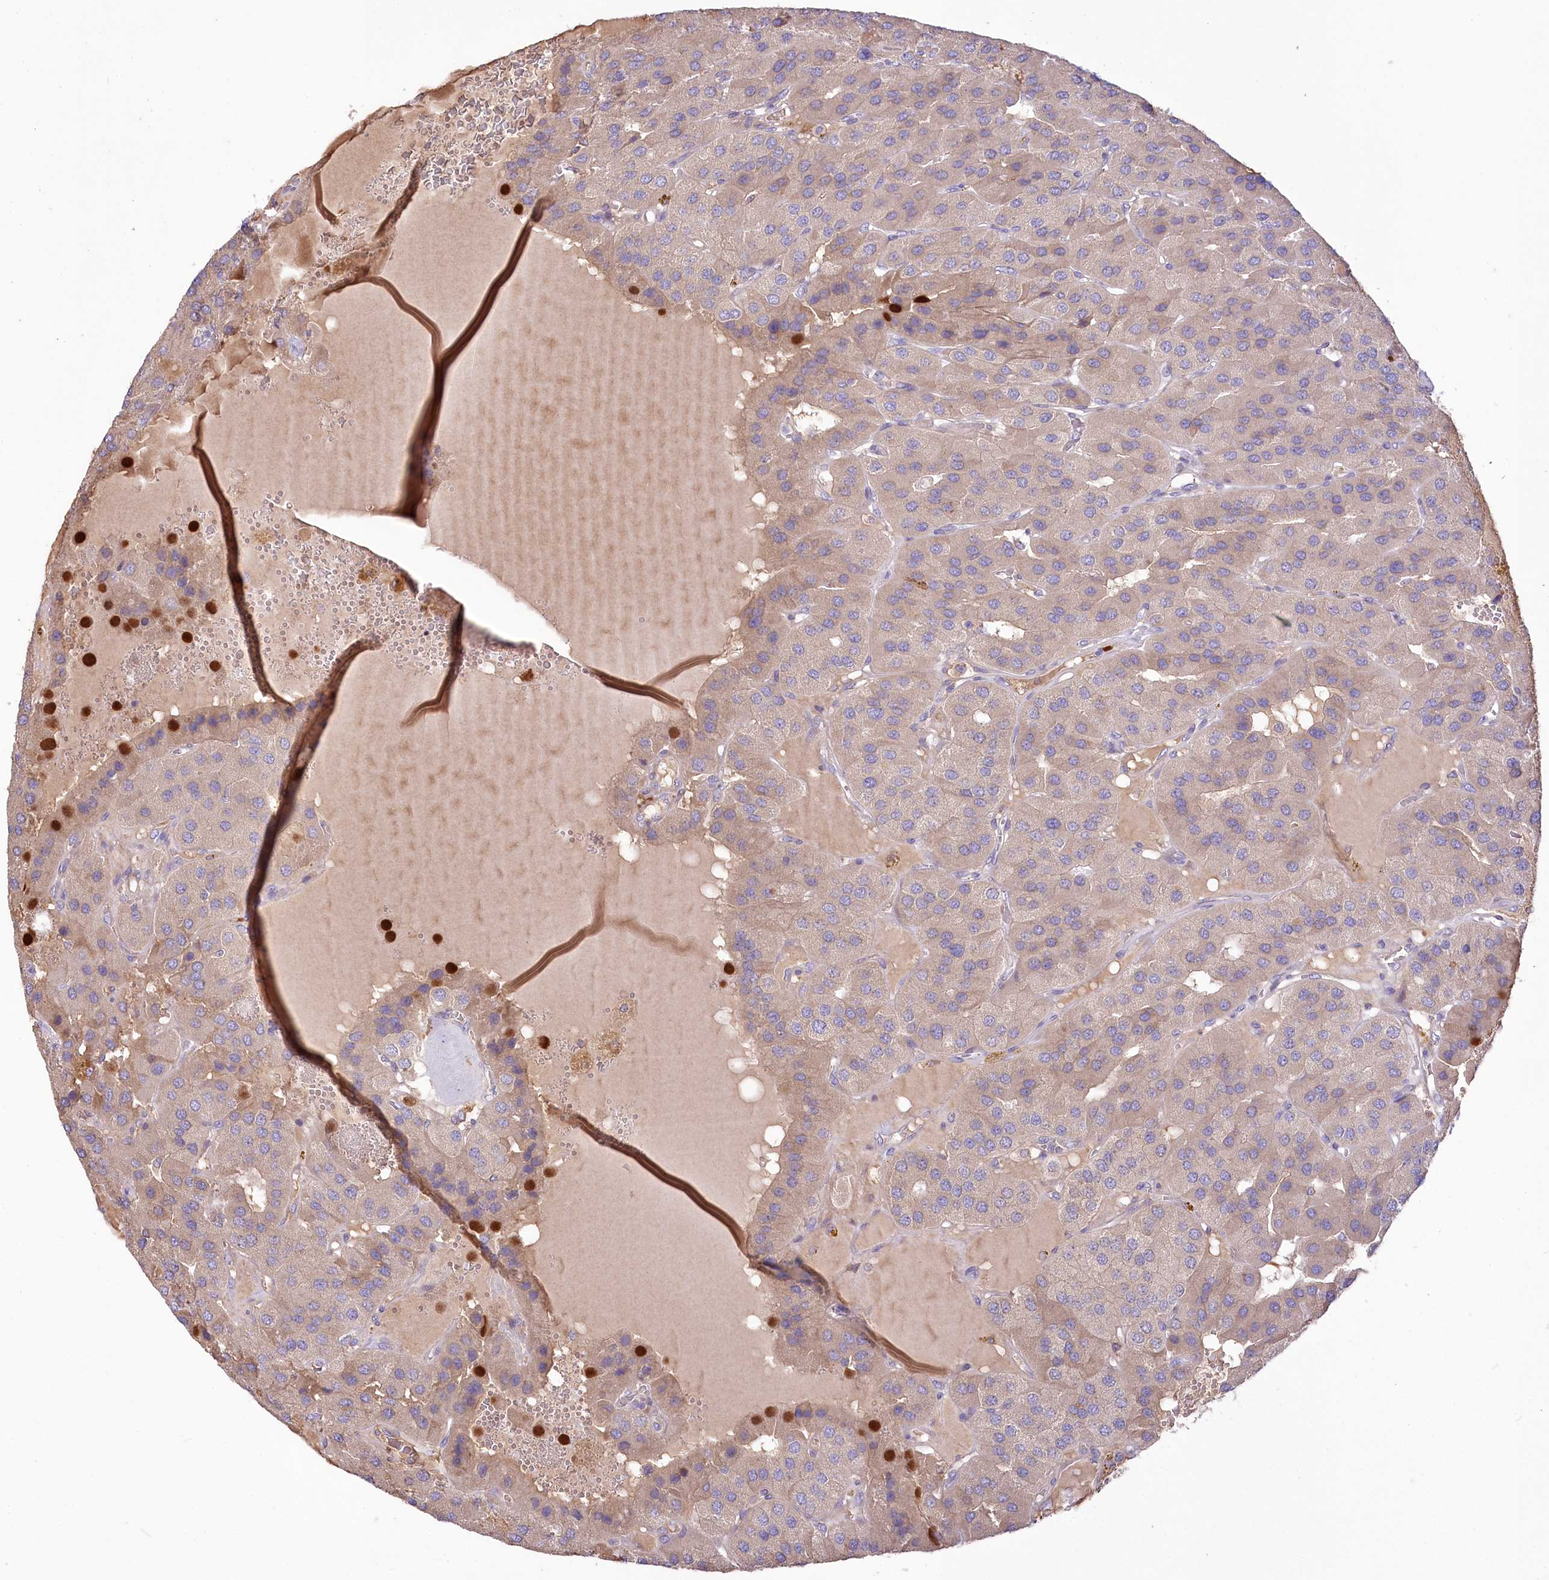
{"staining": {"intensity": "weak", "quantity": "<25%", "location": "cytoplasmic/membranous"}, "tissue": "parathyroid gland", "cell_type": "Glandular cells", "image_type": "normal", "snomed": [{"axis": "morphology", "description": "Normal tissue, NOS"}, {"axis": "morphology", "description": "Adenoma, NOS"}, {"axis": "topography", "description": "Parathyroid gland"}], "caption": "IHC image of normal parathyroid gland: human parathyroid gland stained with DAB (3,3'-diaminobenzidine) demonstrates no significant protein staining in glandular cells. (DAB immunohistochemistry (IHC) visualized using brightfield microscopy, high magnification).", "gene": "PBLD", "patient": {"sex": "female", "age": 86}}